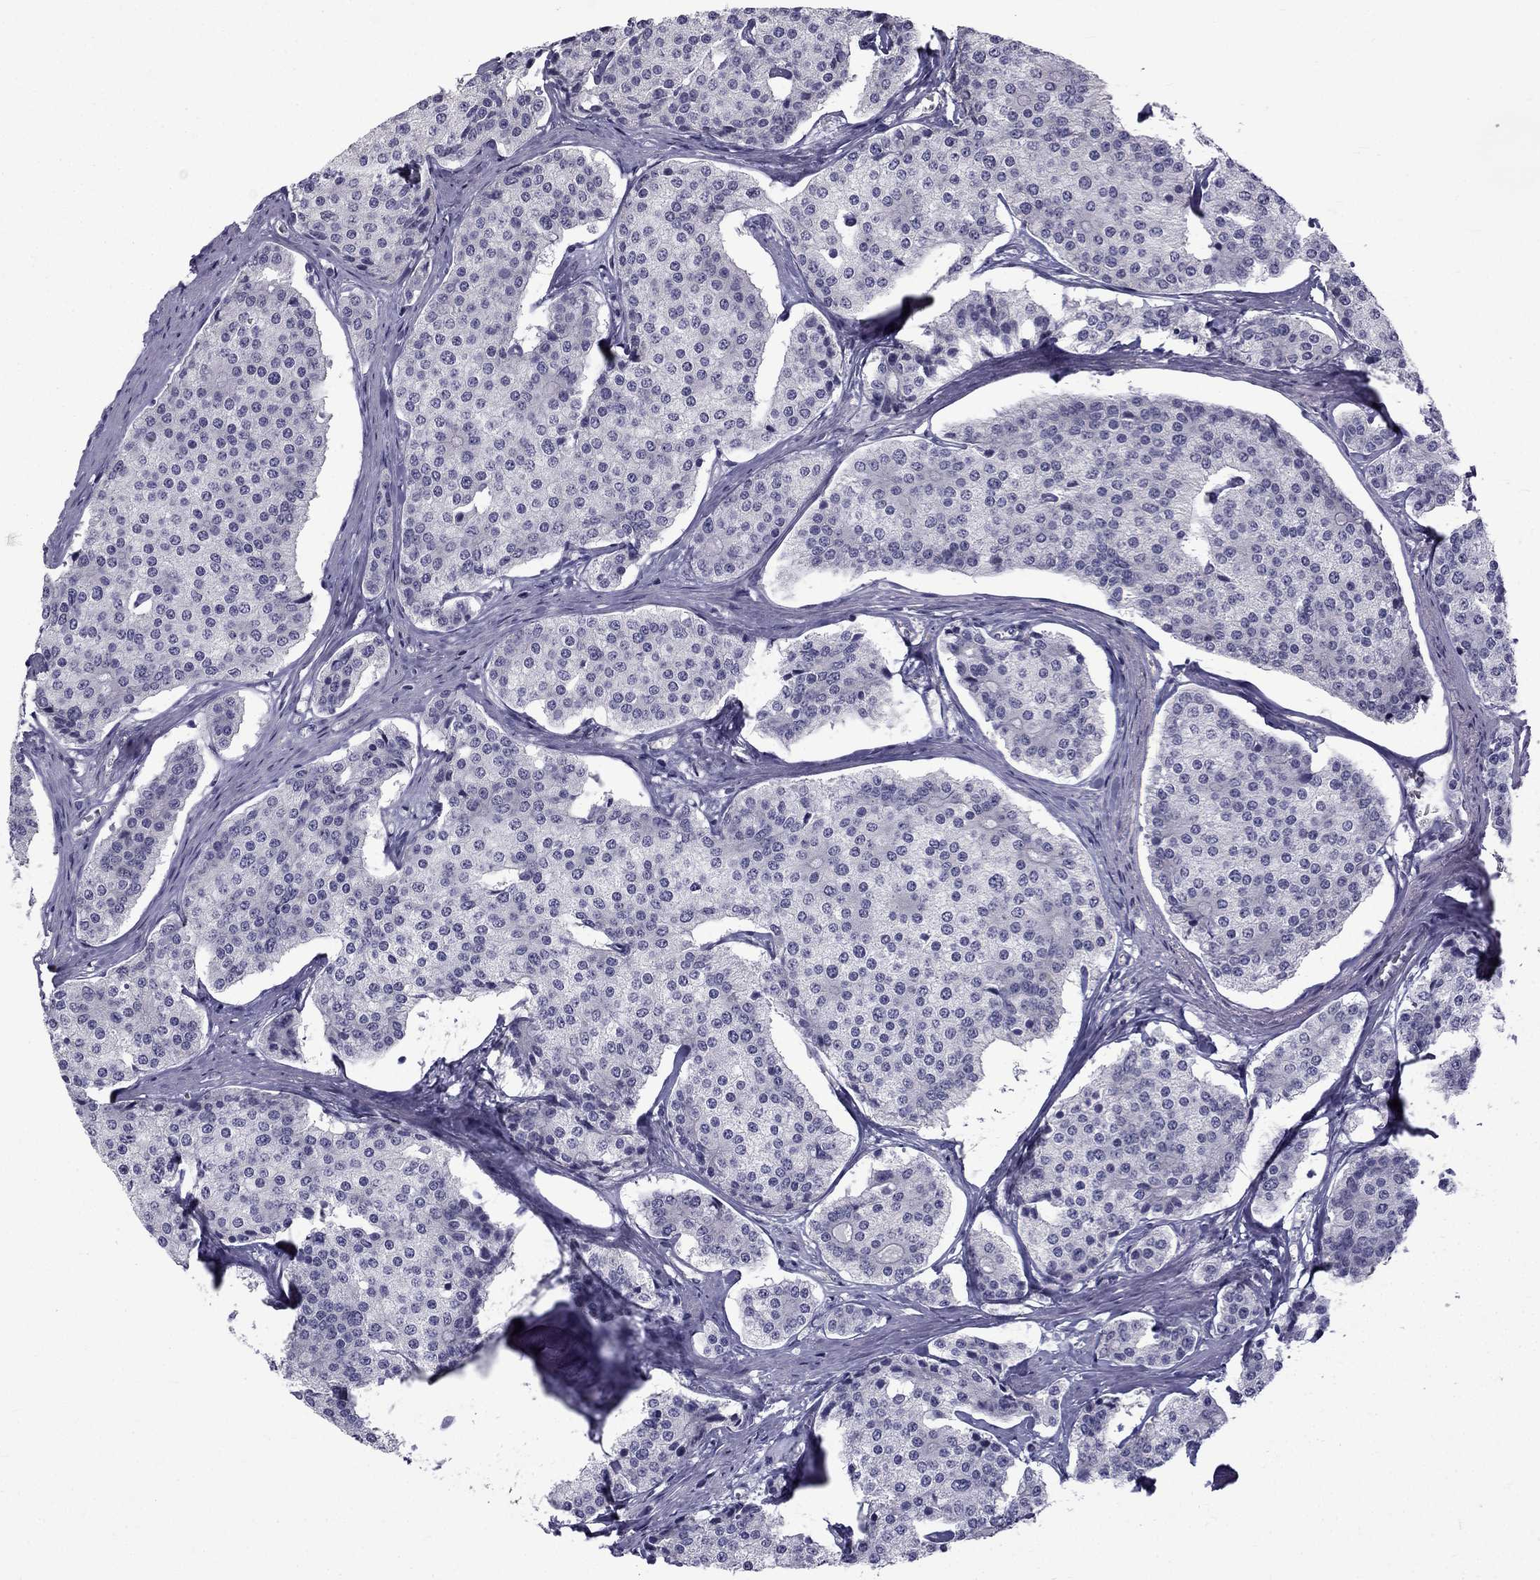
{"staining": {"intensity": "negative", "quantity": "none", "location": "none"}, "tissue": "carcinoid", "cell_type": "Tumor cells", "image_type": "cancer", "snomed": [{"axis": "morphology", "description": "Carcinoid, malignant, NOS"}, {"axis": "topography", "description": "Small intestine"}], "caption": "Carcinoid was stained to show a protein in brown. There is no significant expression in tumor cells. Nuclei are stained in blue.", "gene": "CCDC40", "patient": {"sex": "female", "age": 65}}